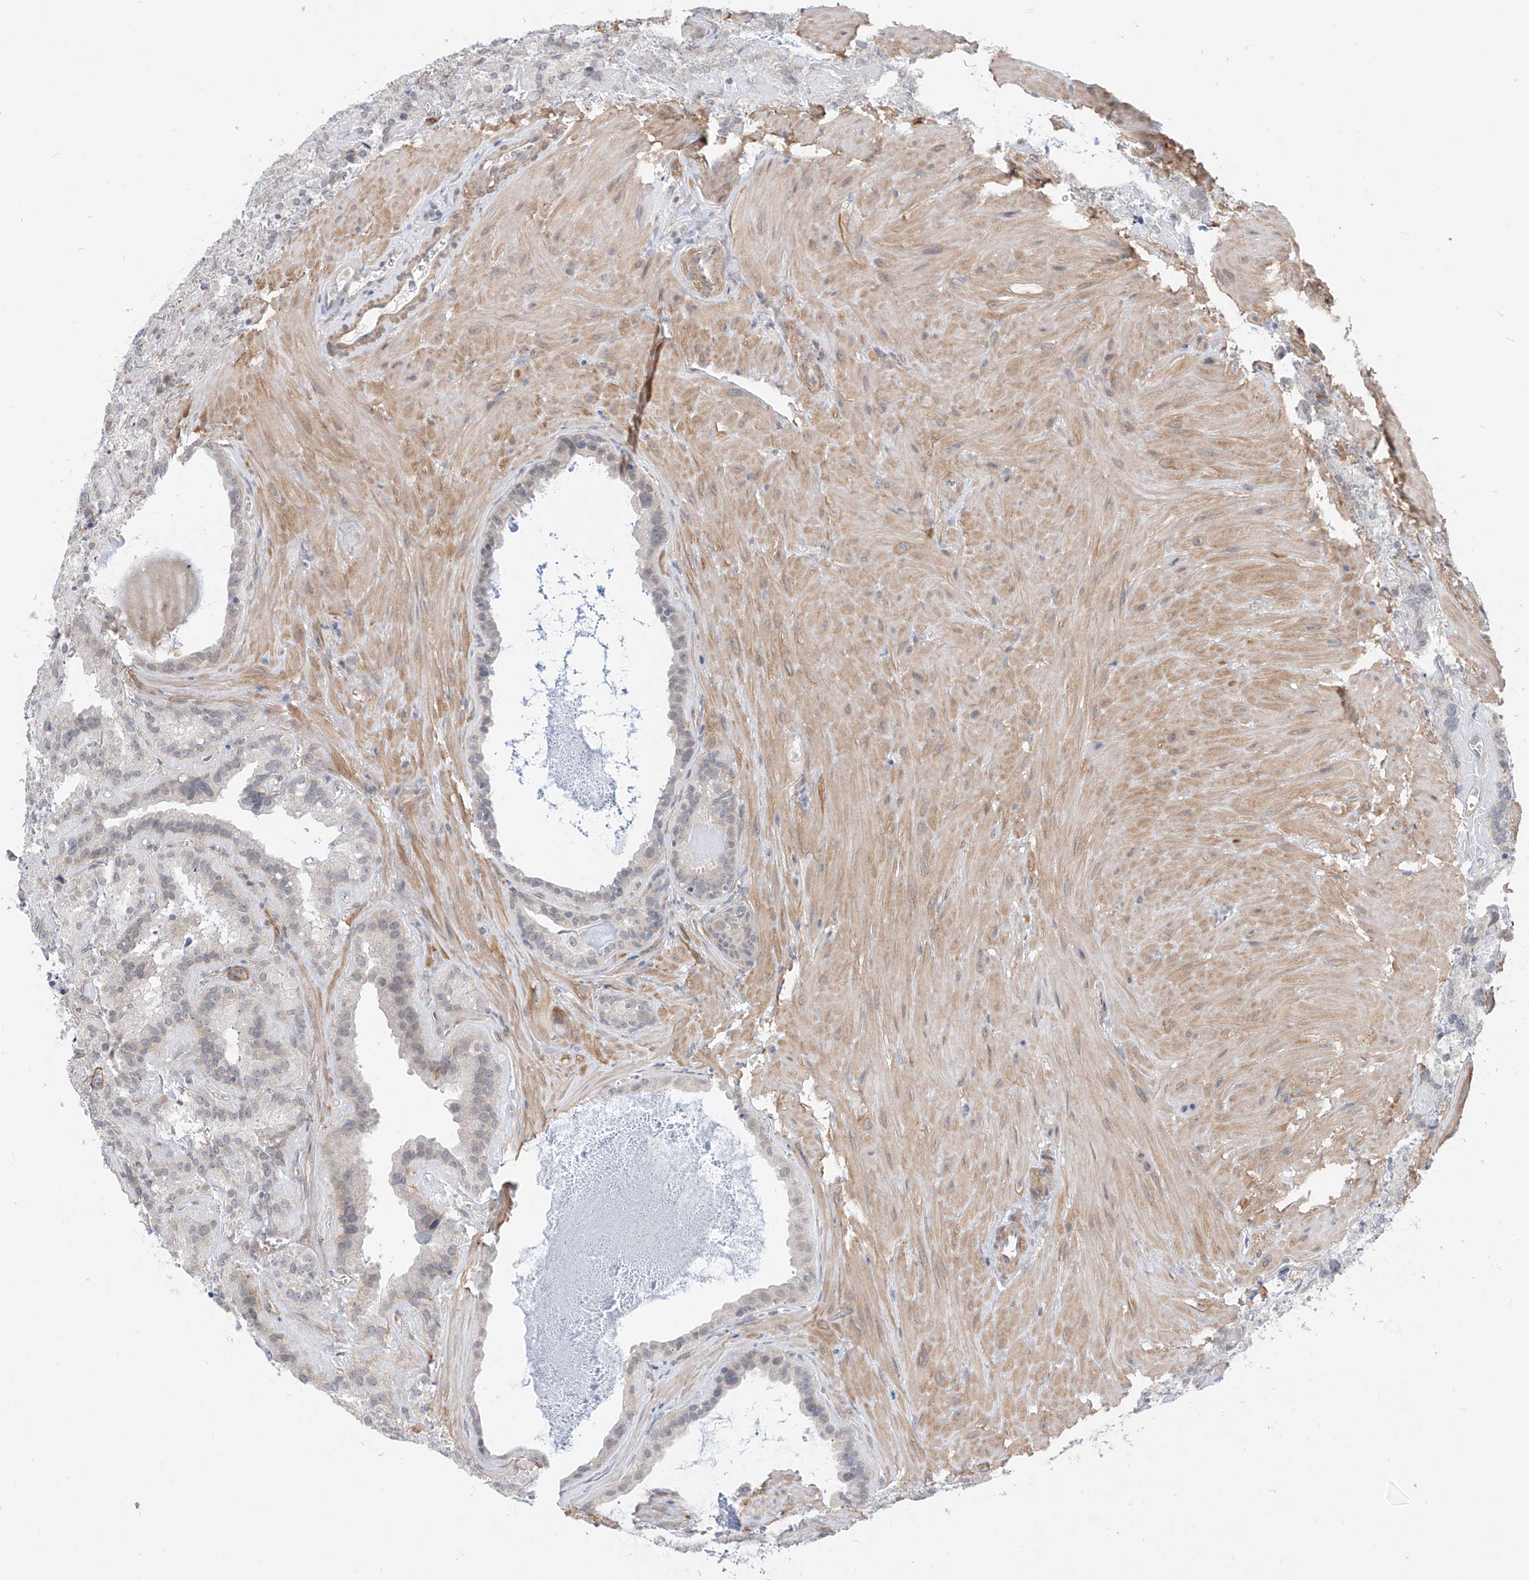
{"staining": {"intensity": "negative", "quantity": "none", "location": "none"}, "tissue": "seminal vesicle", "cell_type": "Glandular cells", "image_type": "normal", "snomed": [{"axis": "morphology", "description": "Normal tissue, NOS"}, {"axis": "topography", "description": "Prostate"}, {"axis": "topography", "description": "Seminal veicle"}], "caption": "This is an immunohistochemistry (IHC) micrograph of unremarkable seminal vesicle. There is no positivity in glandular cells.", "gene": "ABLIM2", "patient": {"sex": "male", "age": 59}}